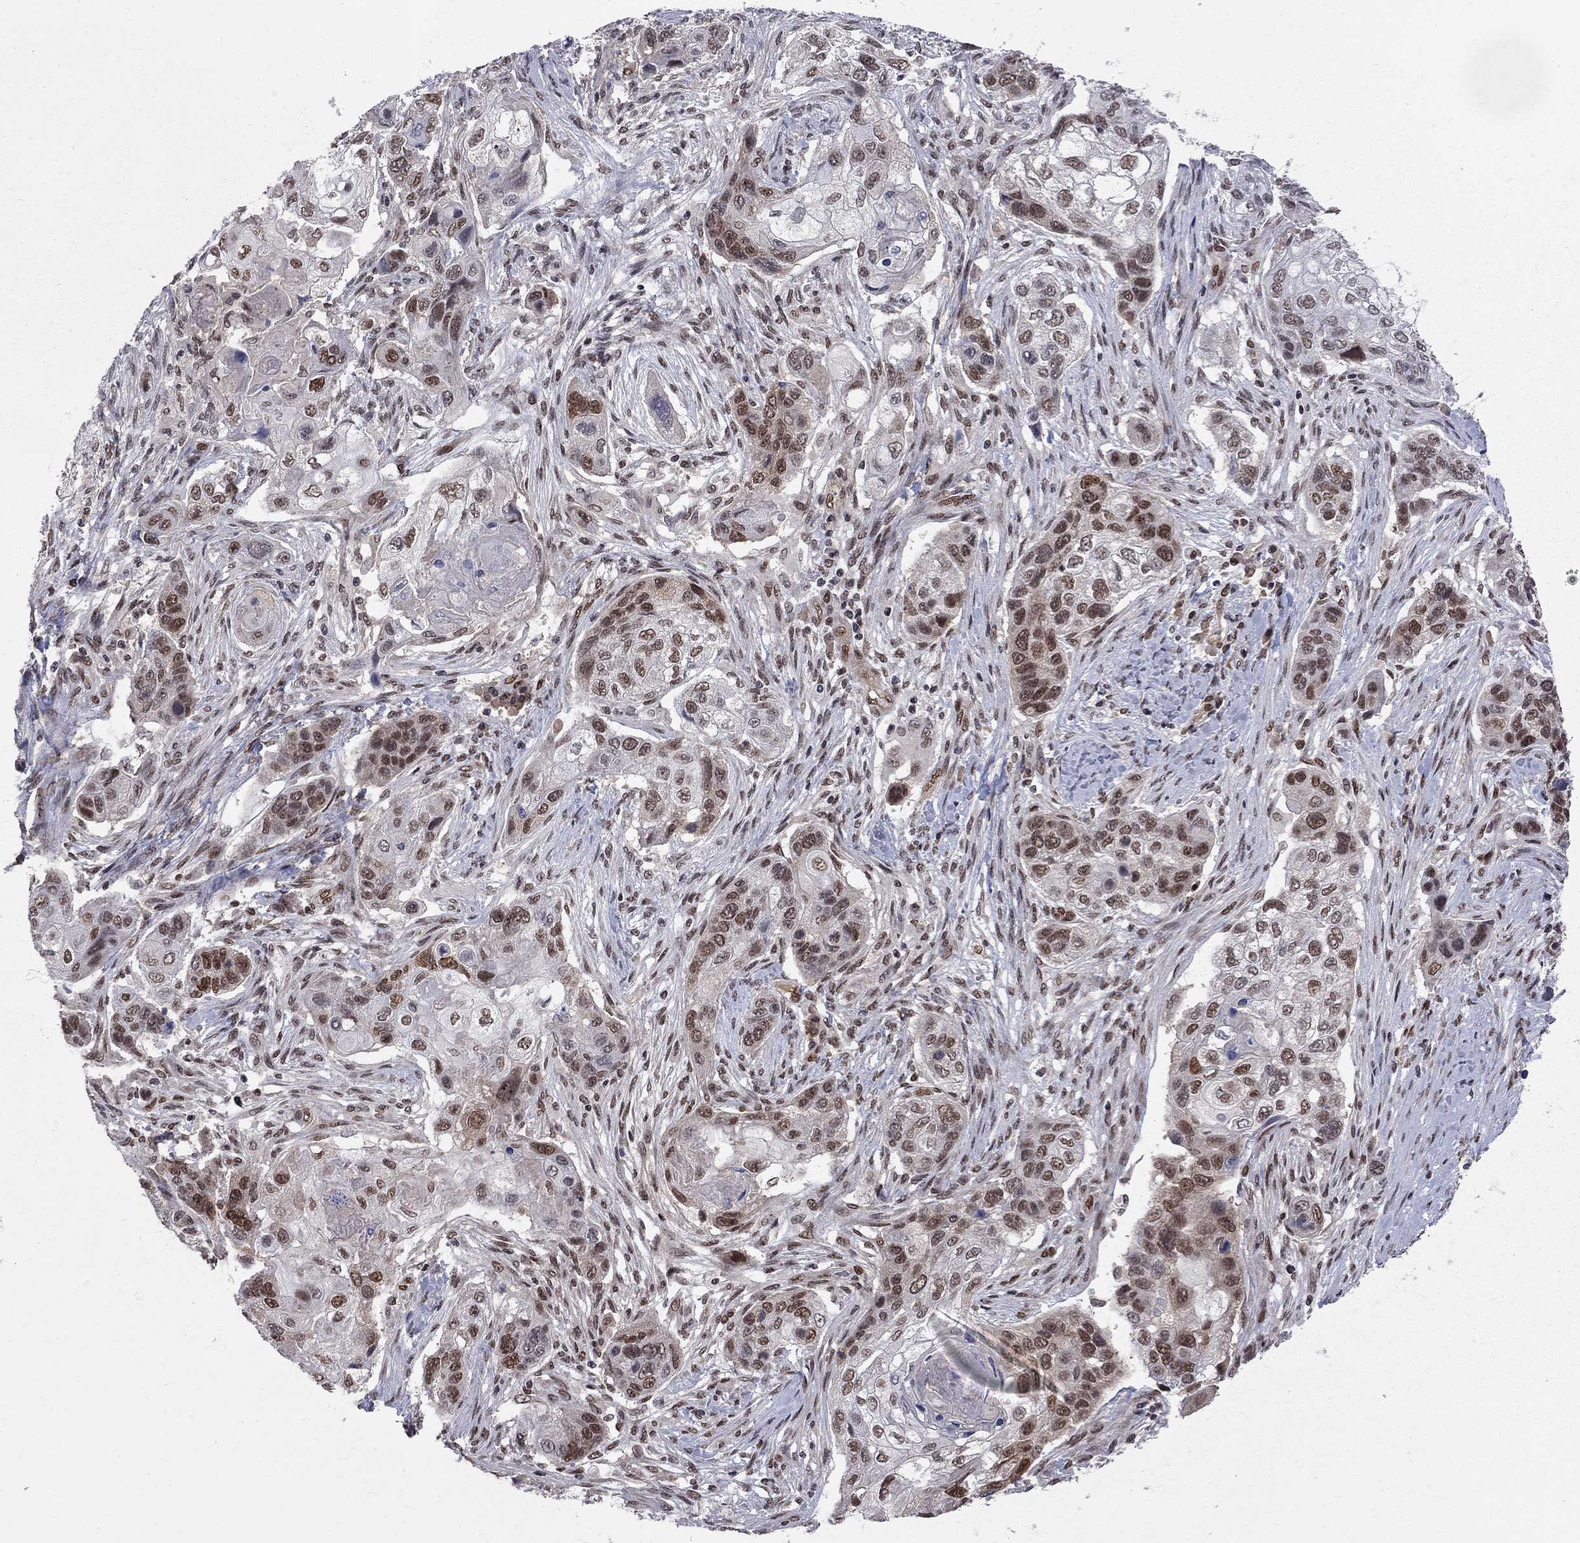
{"staining": {"intensity": "strong", "quantity": "25%-75%", "location": "nuclear"}, "tissue": "lung cancer", "cell_type": "Tumor cells", "image_type": "cancer", "snomed": [{"axis": "morphology", "description": "Normal tissue, NOS"}, {"axis": "morphology", "description": "Squamous cell carcinoma, NOS"}, {"axis": "topography", "description": "Bronchus"}, {"axis": "topography", "description": "Lung"}], "caption": "Lung cancer (squamous cell carcinoma) tissue shows strong nuclear staining in about 25%-75% of tumor cells", "gene": "SAP30L", "patient": {"sex": "male", "age": 69}}